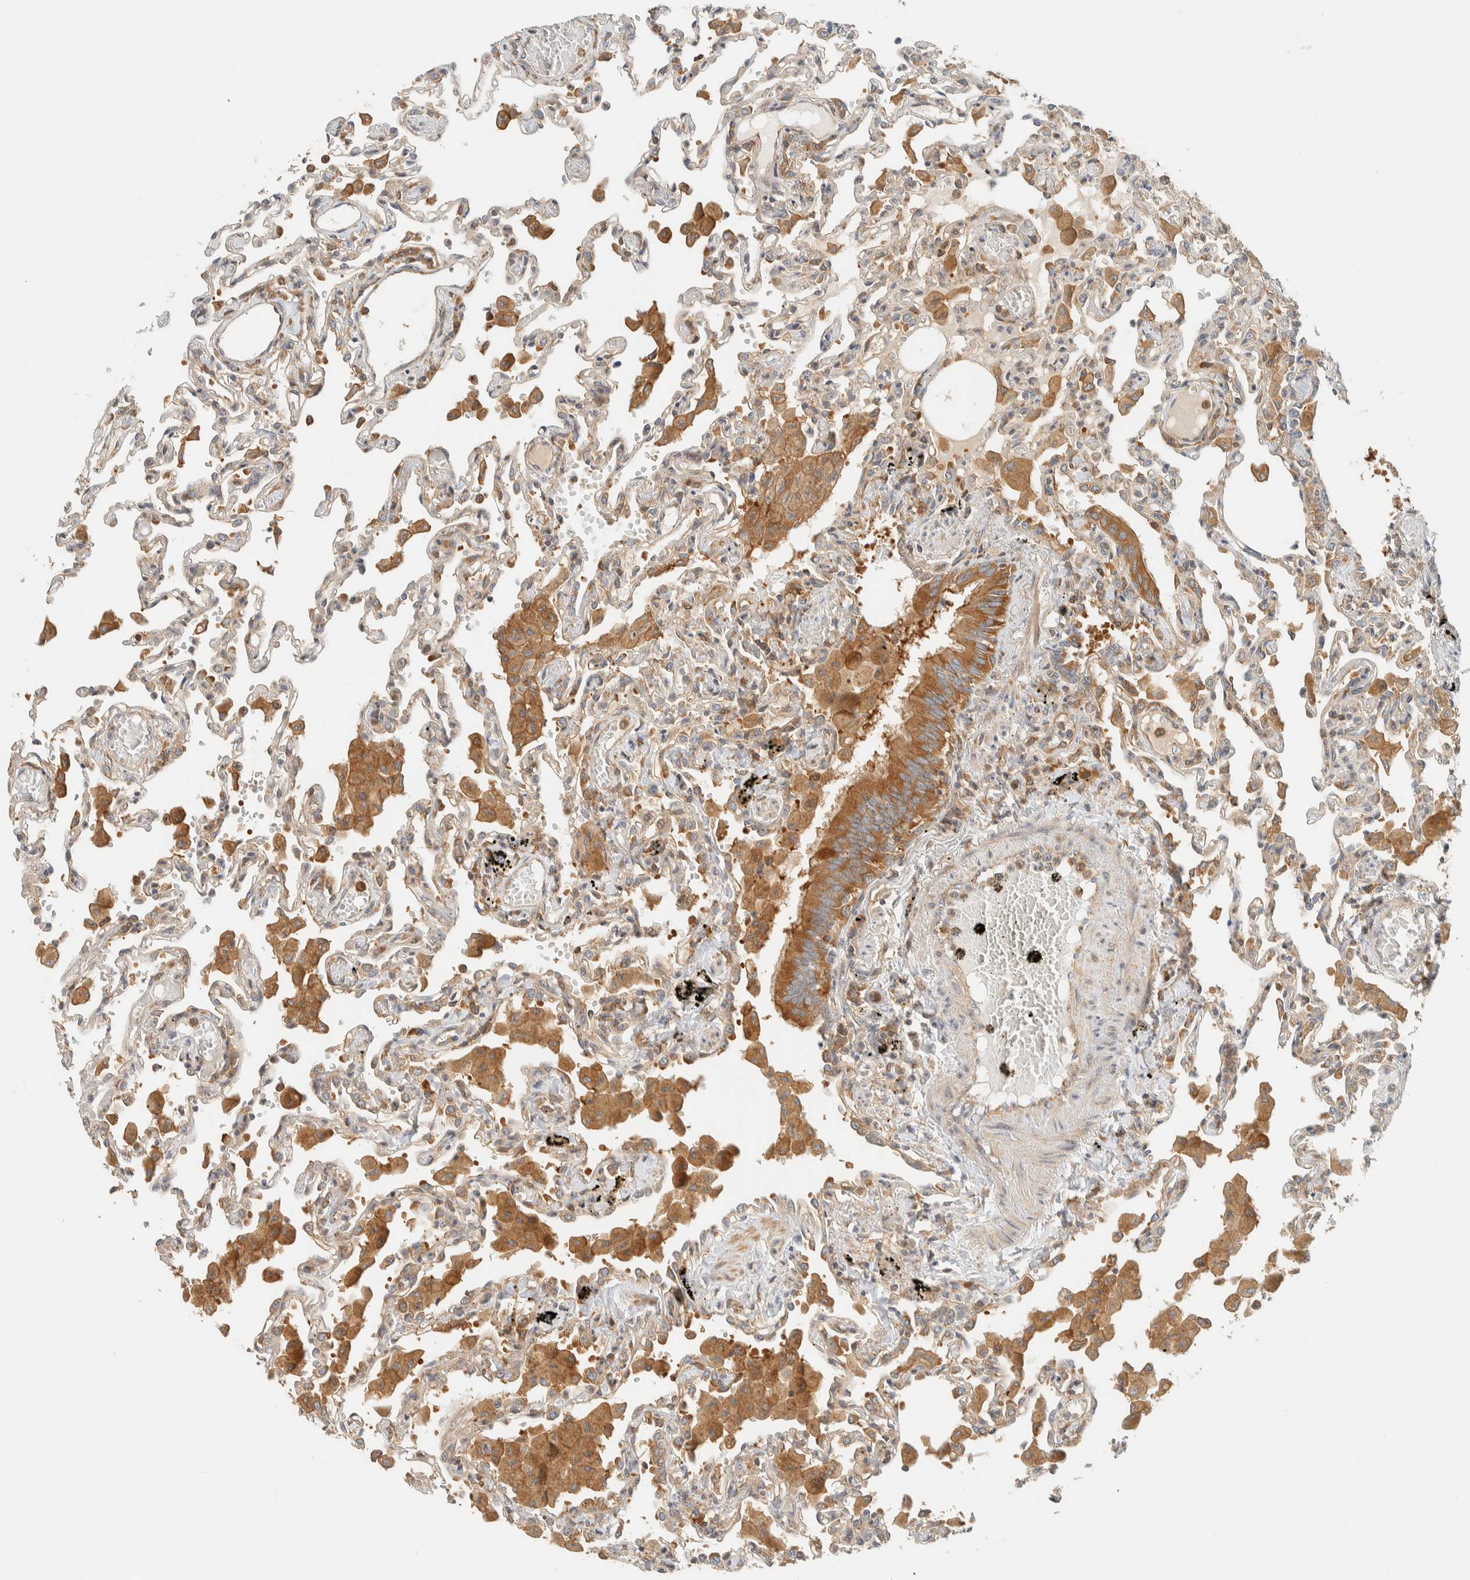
{"staining": {"intensity": "weak", "quantity": "<25%", "location": "cytoplasmic/membranous"}, "tissue": "lung", "cell_type": "Alveolar cells", "image_type": "normal", "snomed": [{"axis": "morphology", "description": "Normal tissue, NOS"}, {"axis": "topography", "description": "Bronchus"}, {"axis": "topography", "description": "Lung"}], "caption": "Immunohistochemistry (IHC) photomicrograph of unremarkable lung: lung stained with DAB (3,3'-diaminobenzidine) reveals no significant protein expression in alveolar cells.", "gene": "ARFGEF1", "patient": {"sex": "female", "age": 49}}